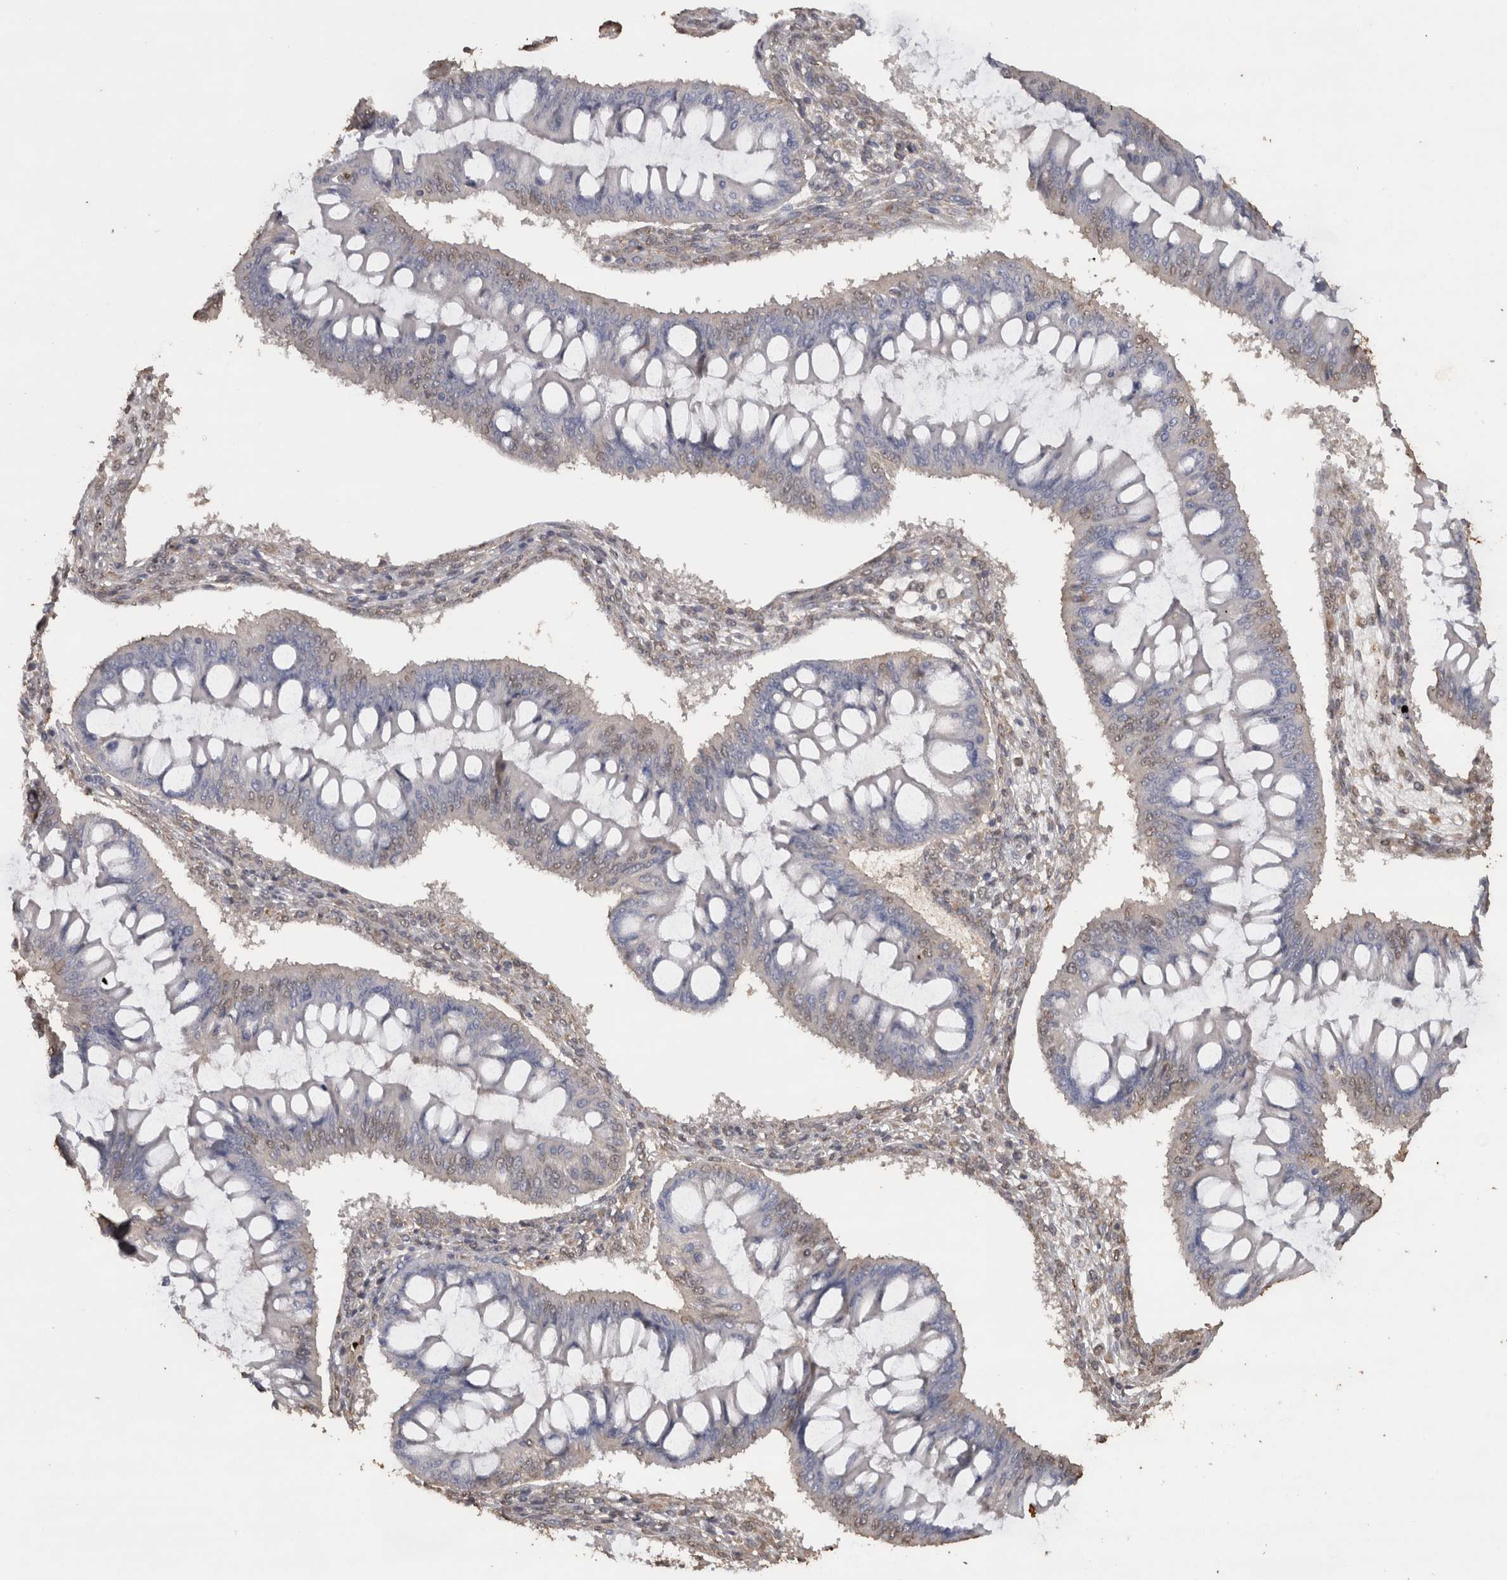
{"staining": {"intensity": "weak", "quantity": "25%-75%", "location": "nuclear"}, "tissue": "ovarian cancer", "cell_type": "Tumor cells", "image_type": "cancer", "snomed": [{"axis": "morphology", "description": "Cystadenocarcinoma, mucinous, NOS"}, {"axis": "topography", "description": "Ovary"}], "caption": "Tumor cells exhibit low levels of weak nuclear expression in approximately 25%-75% of cells in ovarian mucinous cystadenocarcinoma.", "gene": "CRELD2", "patient": {"sex": "female", "age": 73}}